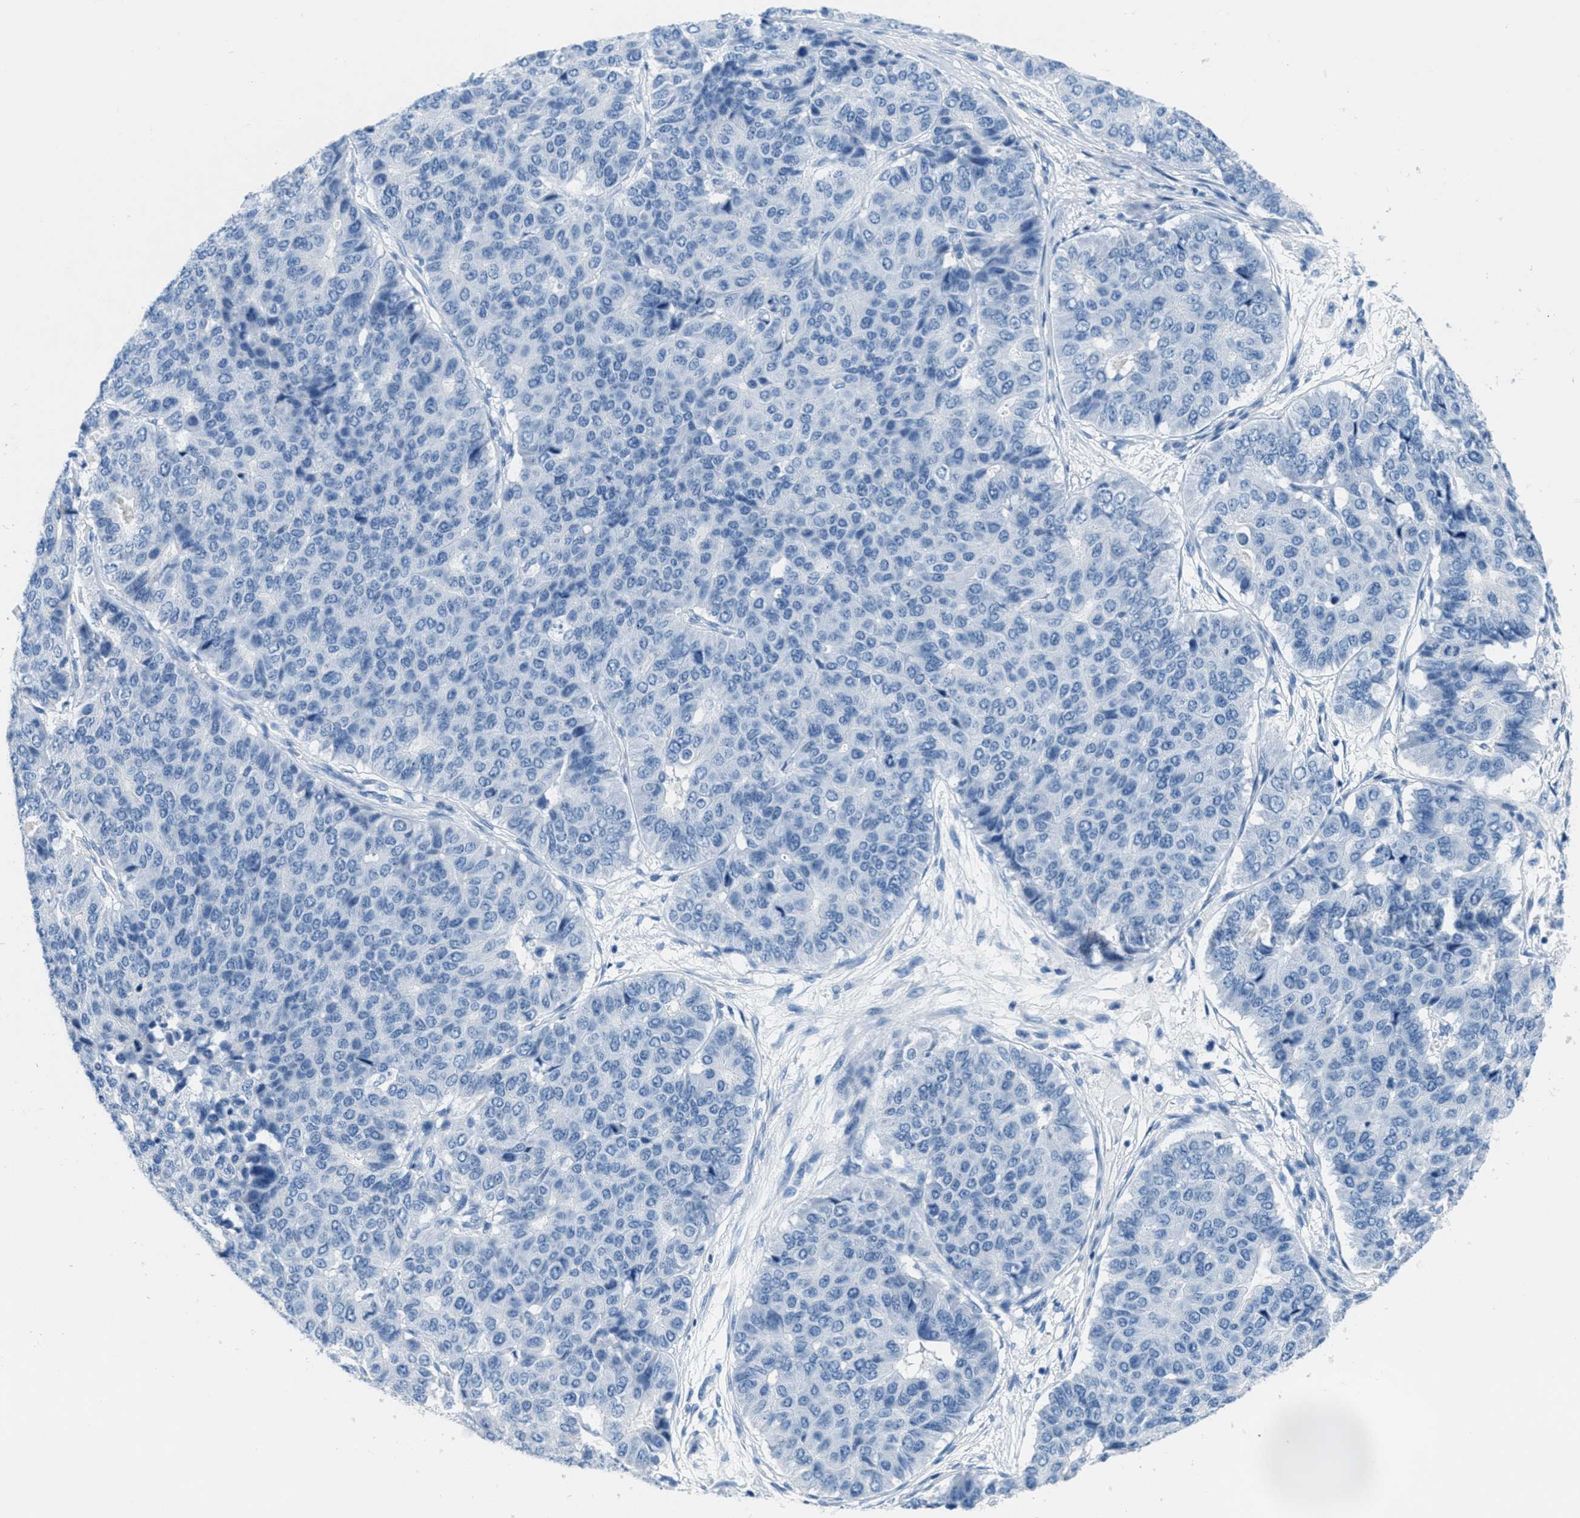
{"staining": {"intensity": "negative", "quantity": "none", "location": "none"}, "tissue": "pancreatic cancer", "cell_type": "Tumor cells", "image_type": "cancer", "snomed": [{"axis": "morphology", "description": "Adenocarcinoma, NOS"}, {"axis": "topography", "description": "Pancreas"}], "caption": "Immunohistochemistry of pancreatic cancer (adenocarcinoma) displays no expression in tumor cells.", "gene": "MGARP", "patient": {"sex": "male", "age": 50}}